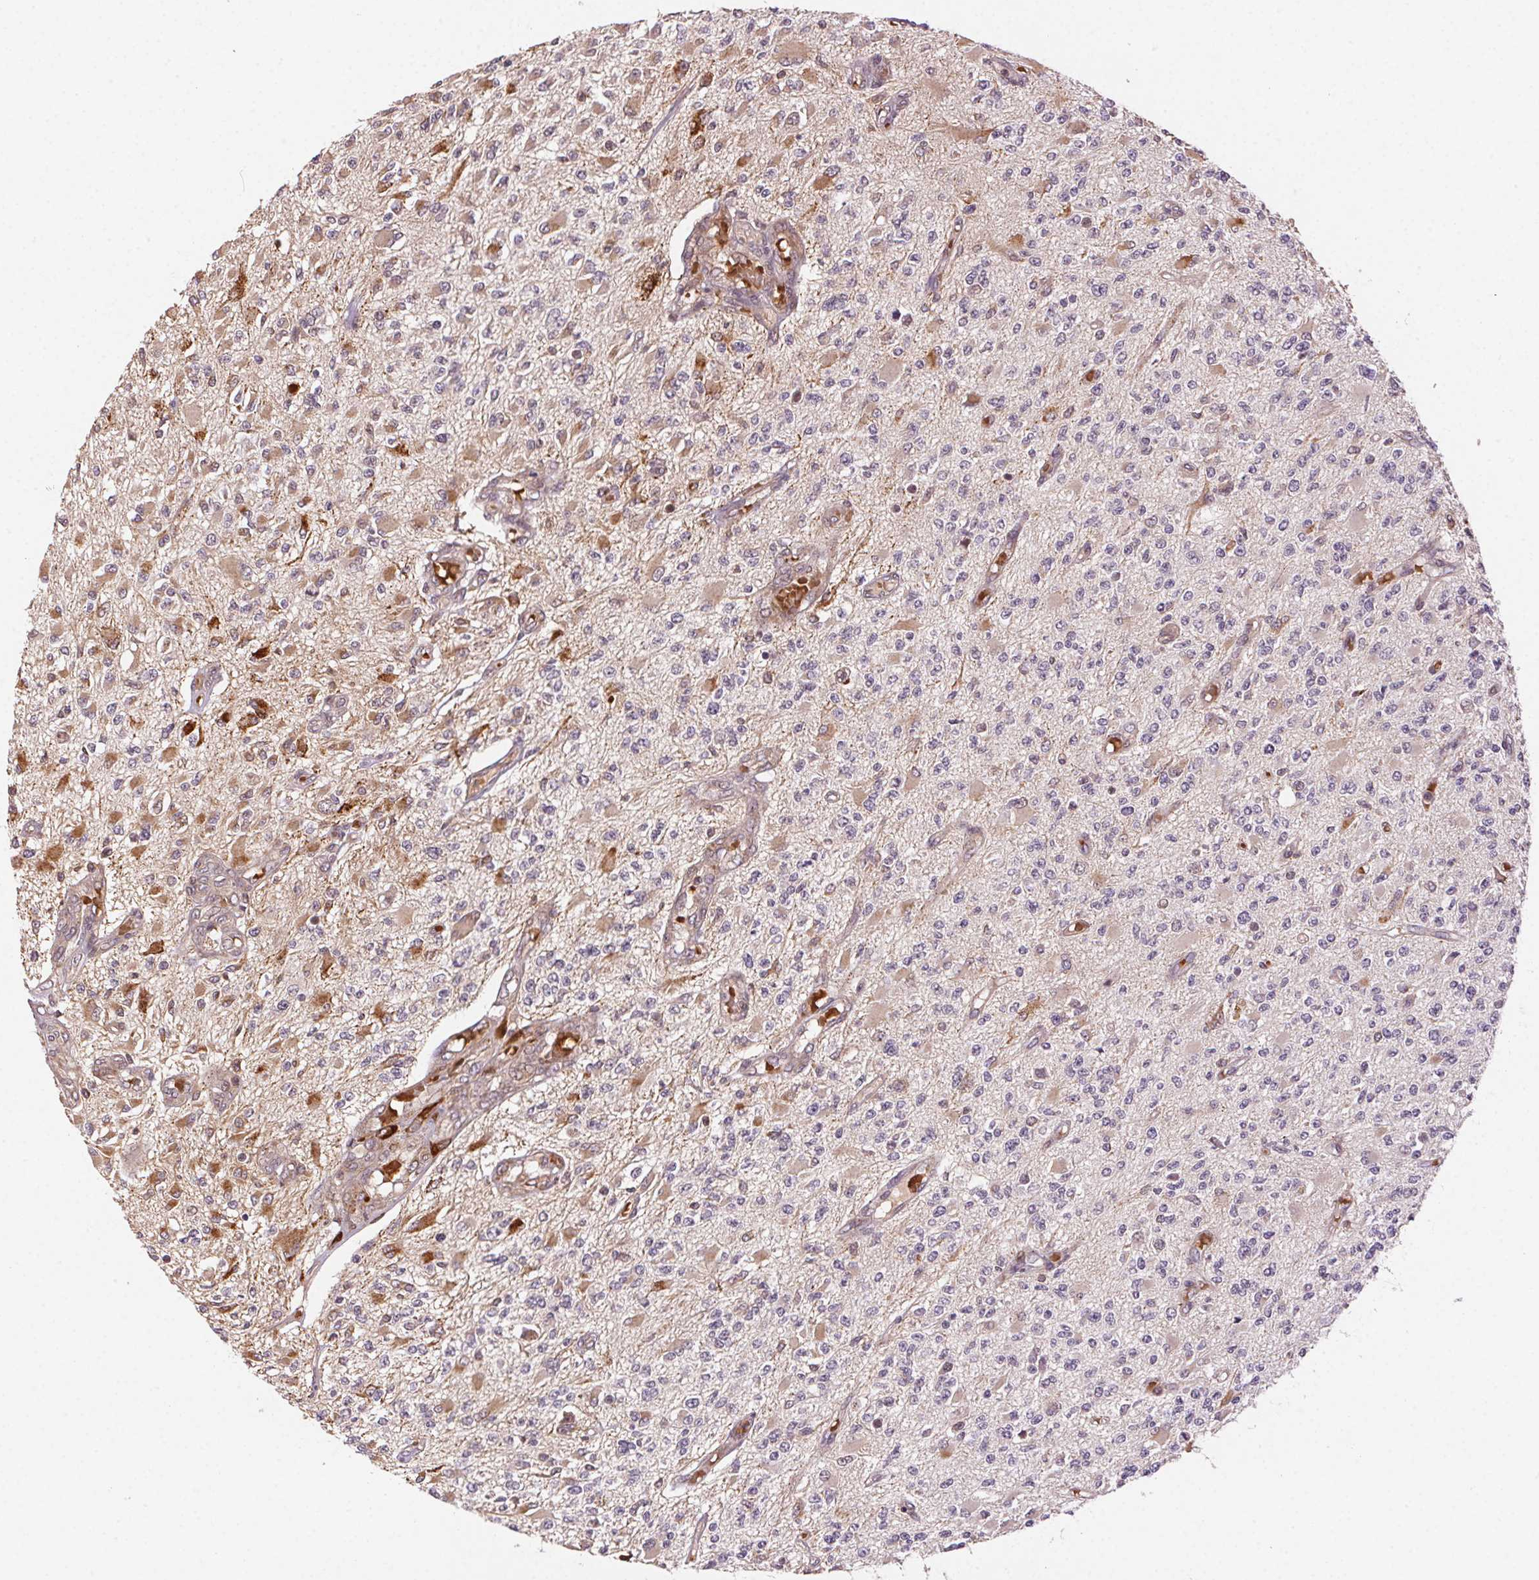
{"staining": {"intensity": "weak", "quantity": "<25%", "location": "cytoplasmic/membranous"}, "tissue": "glioma", "cell_type": "Tumor cells", "image_type": "cancer", "snomed": [{"axis": "morphology", "description": "Glioma, malignant, High grade"}, {"axis": "topography", "description": "Brain"}], "caption": "Immunohistochemistry of human malignant glioma (high-grade) demonstrates no expression in tumor cells.", "gene": "KLHL15", "patient": {"sex": "female", "age": 63}}